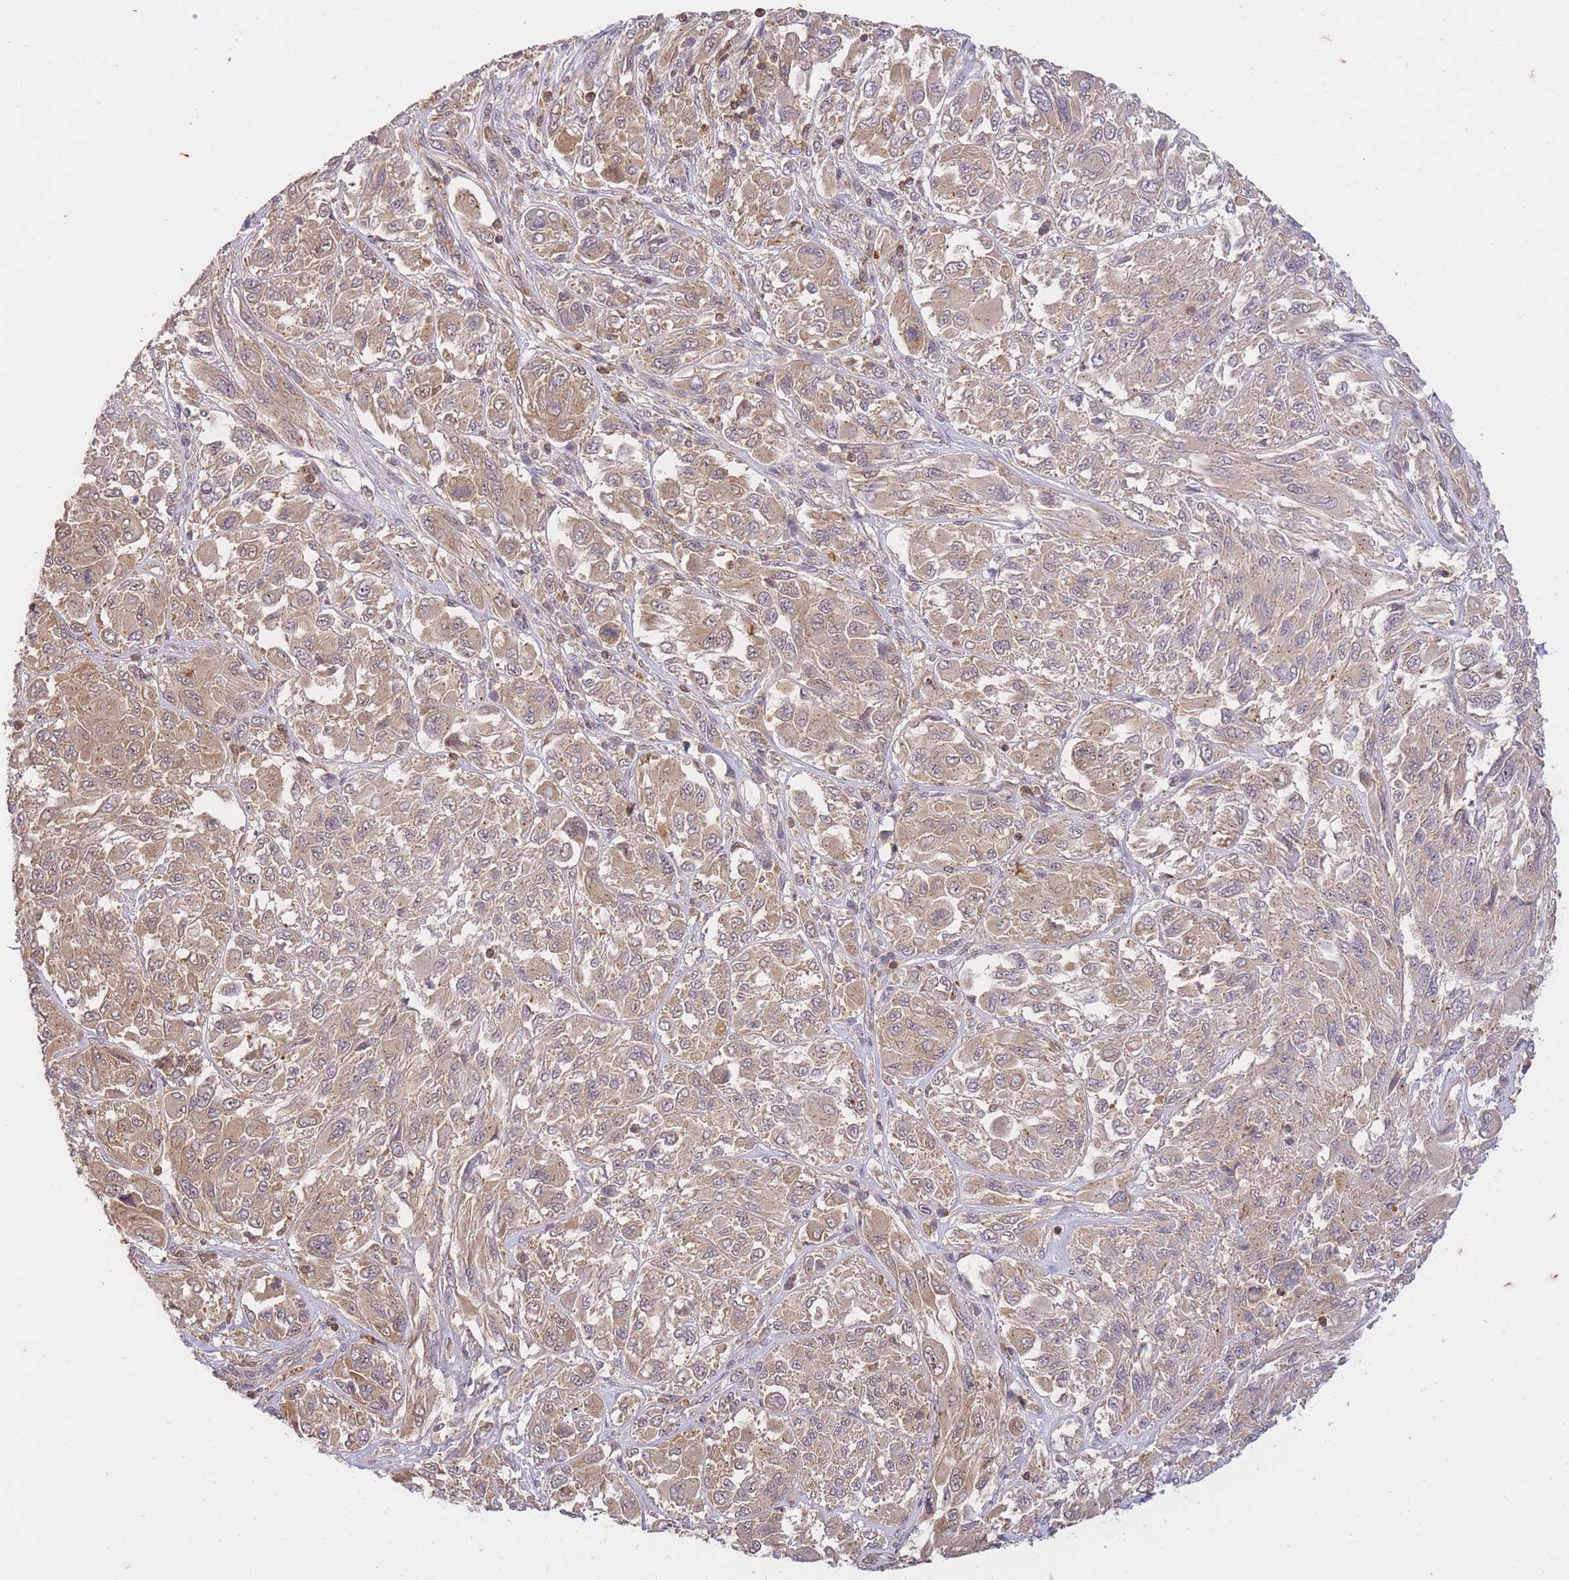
{"staining": {"intensity": "moderate", "quantity": ">75%", "location": "cytoplasmic/membranous"}, "tissue": "melanoma", "cell_type": "Tumor cells", "image_type": "cancer", "snomed": [{"axis": "morphology", "description": "Malignant melanoma, NOS"}, {"axis": "topography", "description": "Skin"}], "caption": "An immunohistochemistry (IHC) photomicrograph of tumor tissue is shown. Protein staining in brown labels moderate cytoplasmic/membranous positivity in melanoma within tumor cells. The staining was performed using DAB, with brown indicating positive protein expression. Nuclei are stained blue with hematoxylin.", "gene": "ST8SIA4", "patient": {"sex": "female", "age": 91}}